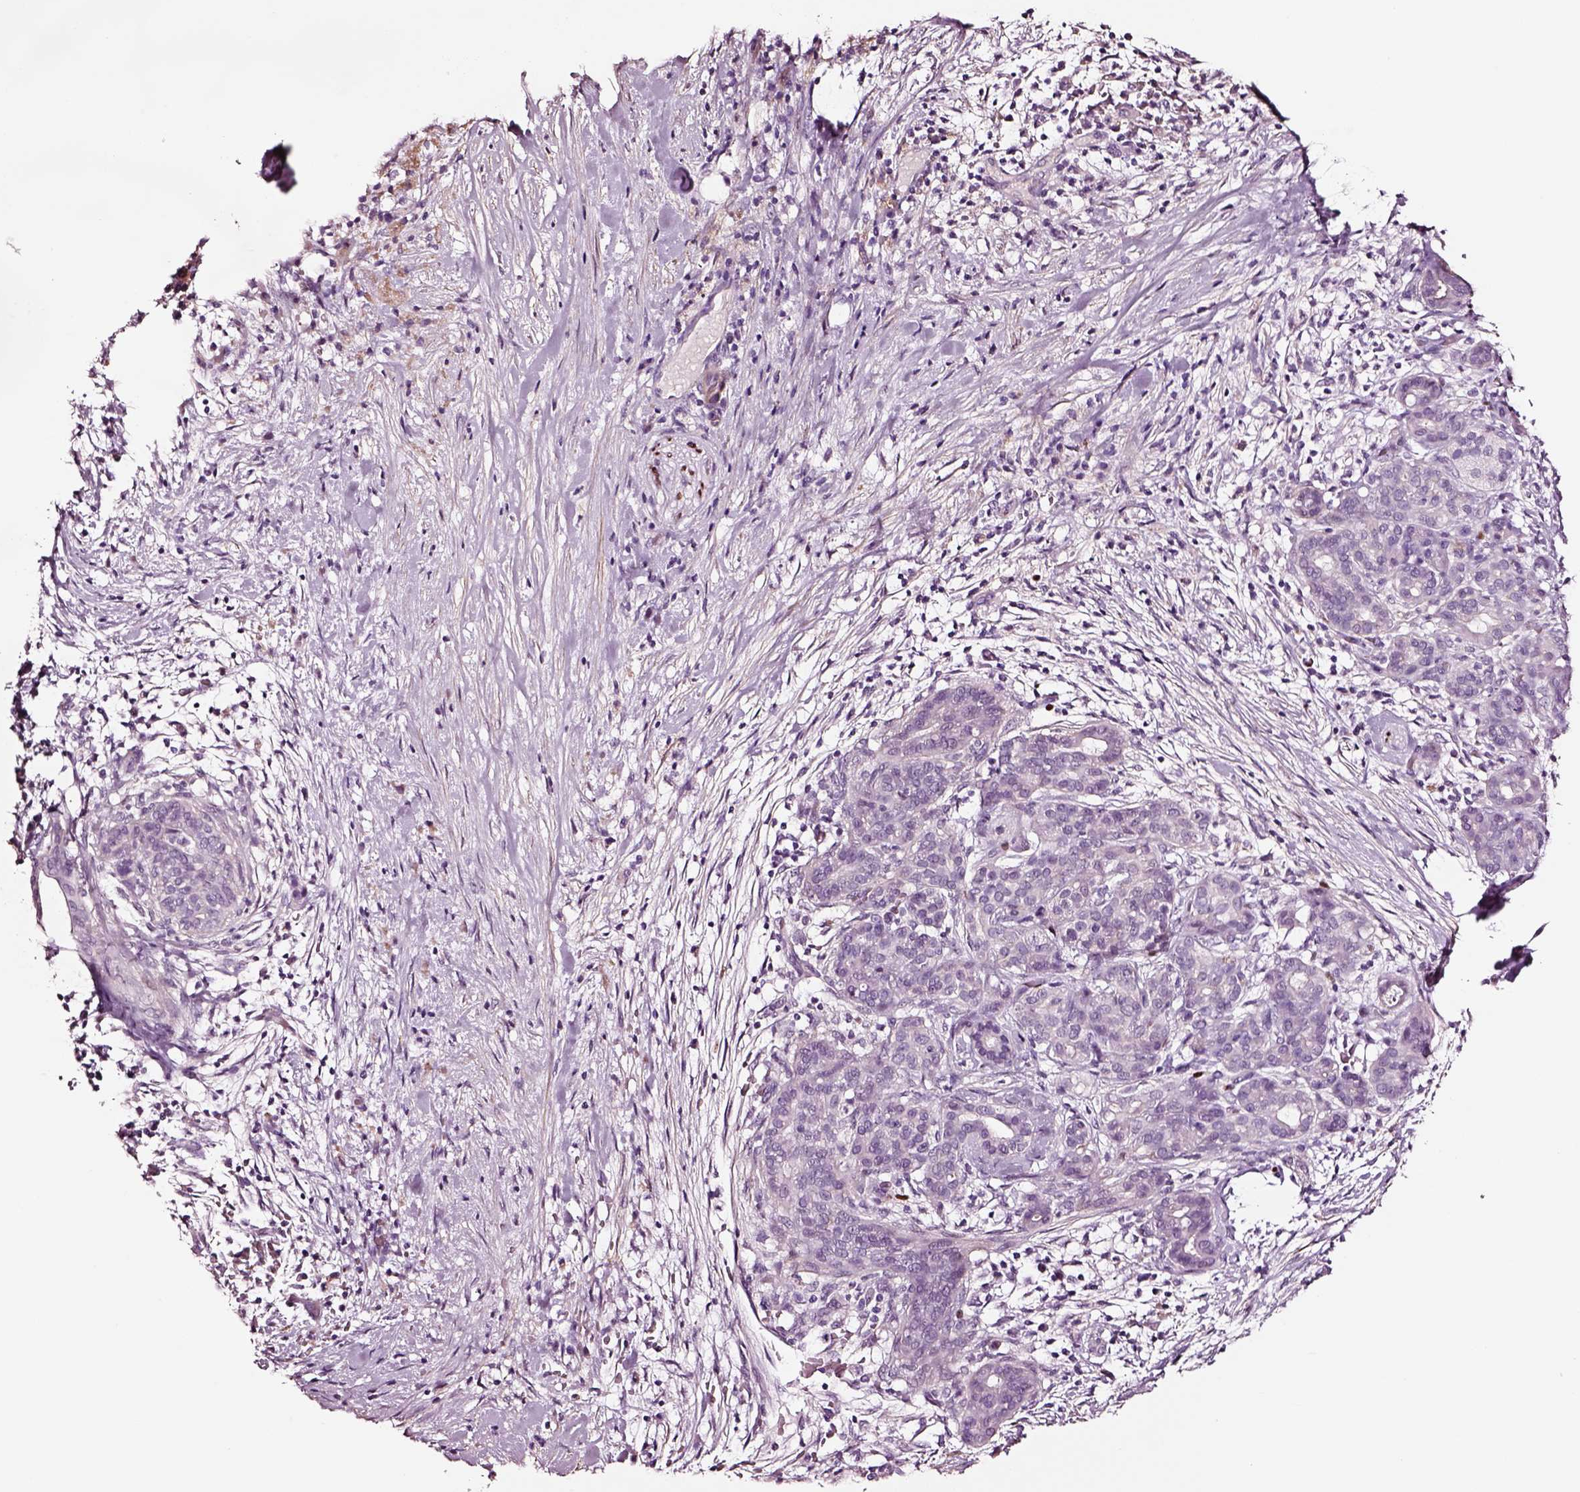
{"staining": {"intensity": "negative", "quantity": "none", "location": "none"}, "tissue": "pancreatic cancer", "cell_type": "Tumor cells", "image_type": "cancer", "snomed": [{"axis": "morphology", "description": "Adenocarcinoma, NOS"}, {"axis": "topography", "description": "Pancreas"}], "caption": "Immunohistochemistry (IHC) histopathology image of neoplastic tissue: pancreatic adenocarcinoma stained with DAB (3,3'-diaminobenzidine) demonstrates no significant protein positivity in tumor cells.", "gene": "SOX10", "patient": {"sex": "male", "age": 44}}